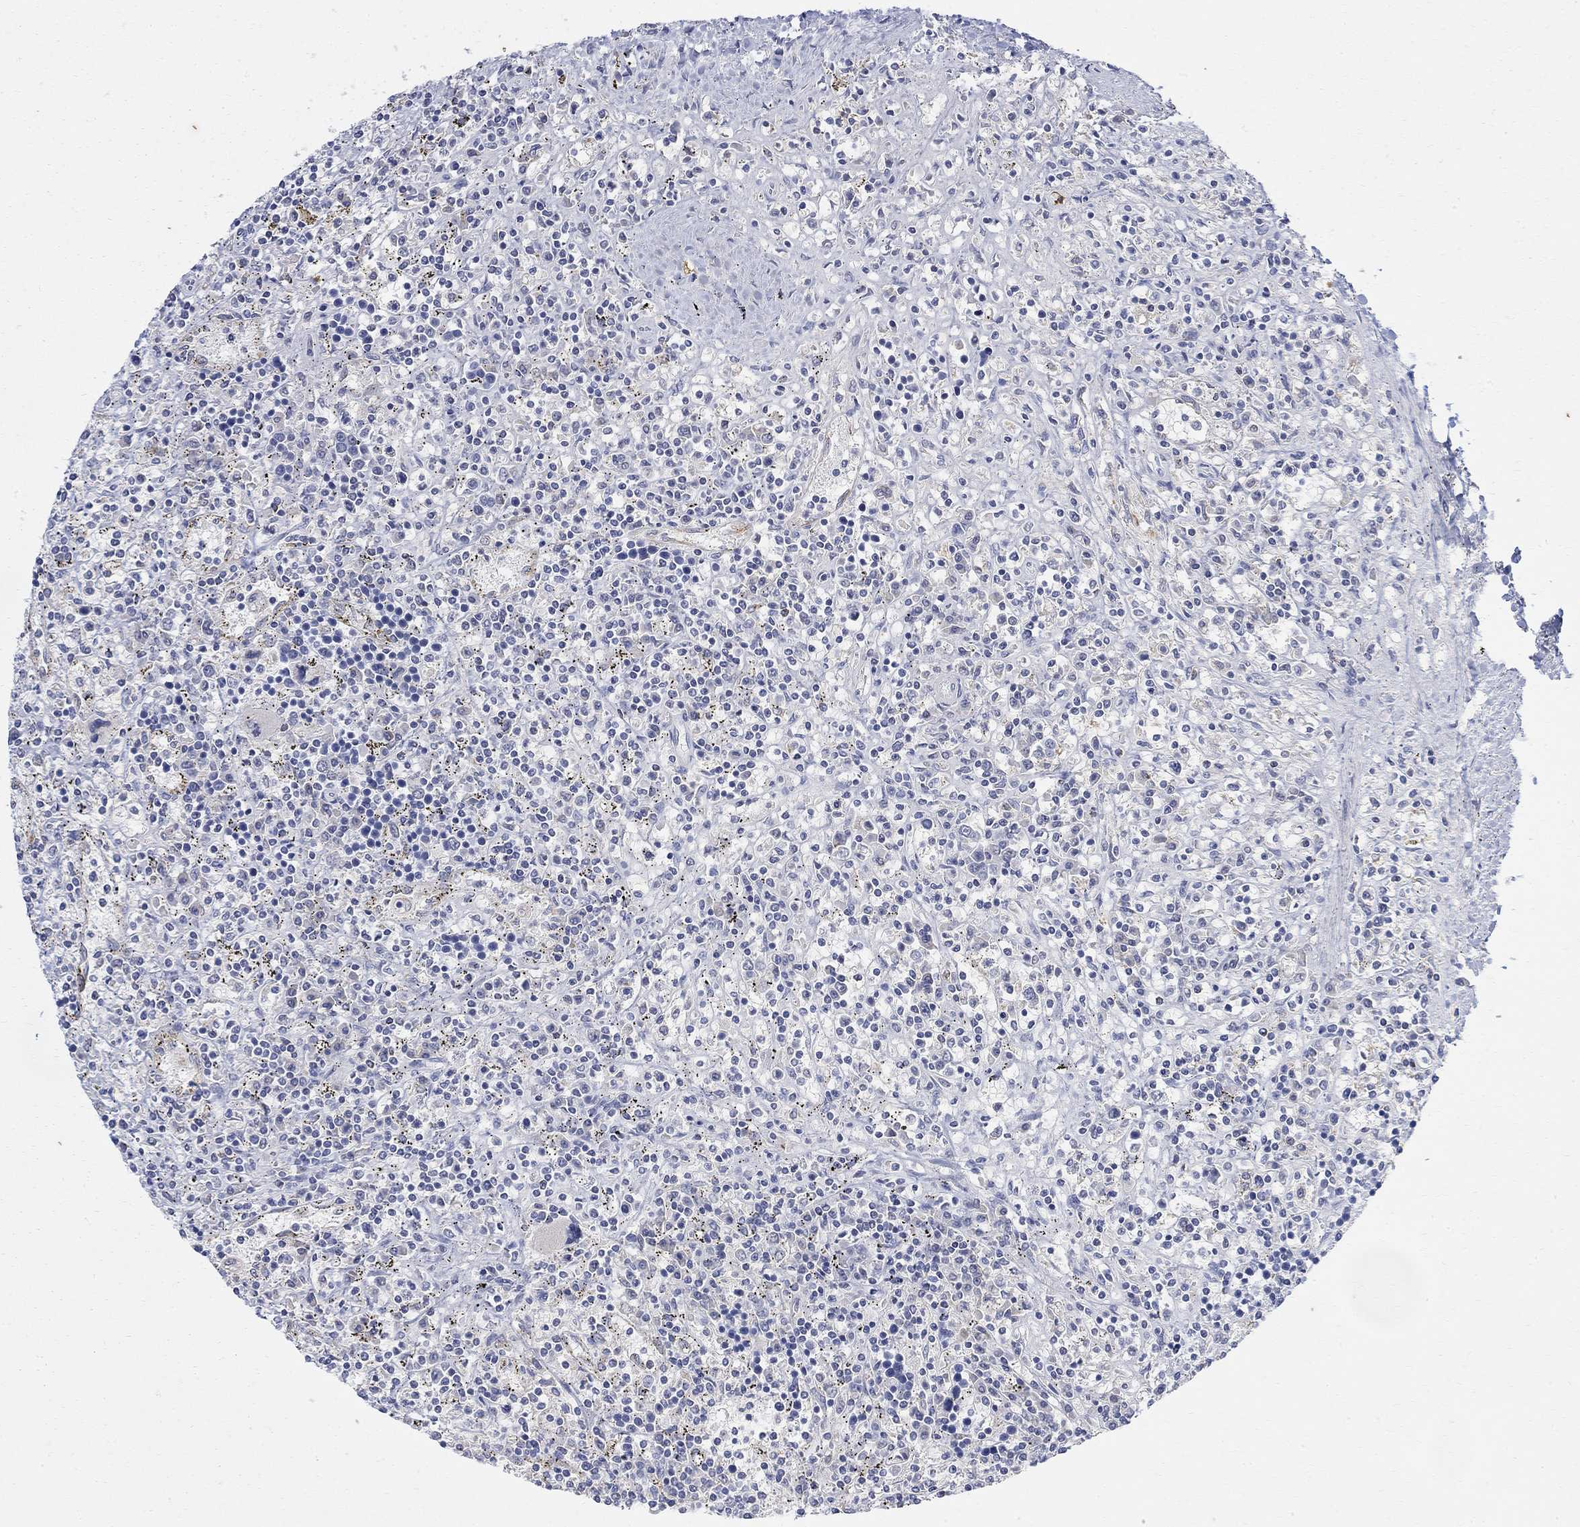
{"staining": {"intensity": "negative", "quantity": "none", "location": "none"}, "tissue": "lymphoma", "cell_type": "Tumor cells", "image_type": "cancer", "snomed": [{"axis": "morphology", "description": "Malignant lymphoma, non-Hodgkin's type, Low grade"}, {"axis": "topography", "description": "Spleen"}], "caption": "Histopathology image shows no significant protein expression in tumor cells of low-grade malignant lymphoma, non-Hodgkin's type. The staining is performed using DAB (3,3'-diaminobenzidine) brown chromogen with nuclei counter-stained in using hematoxylin.", "gene": "FNDC5", "patient": {"sex": "male", "age": 62}}